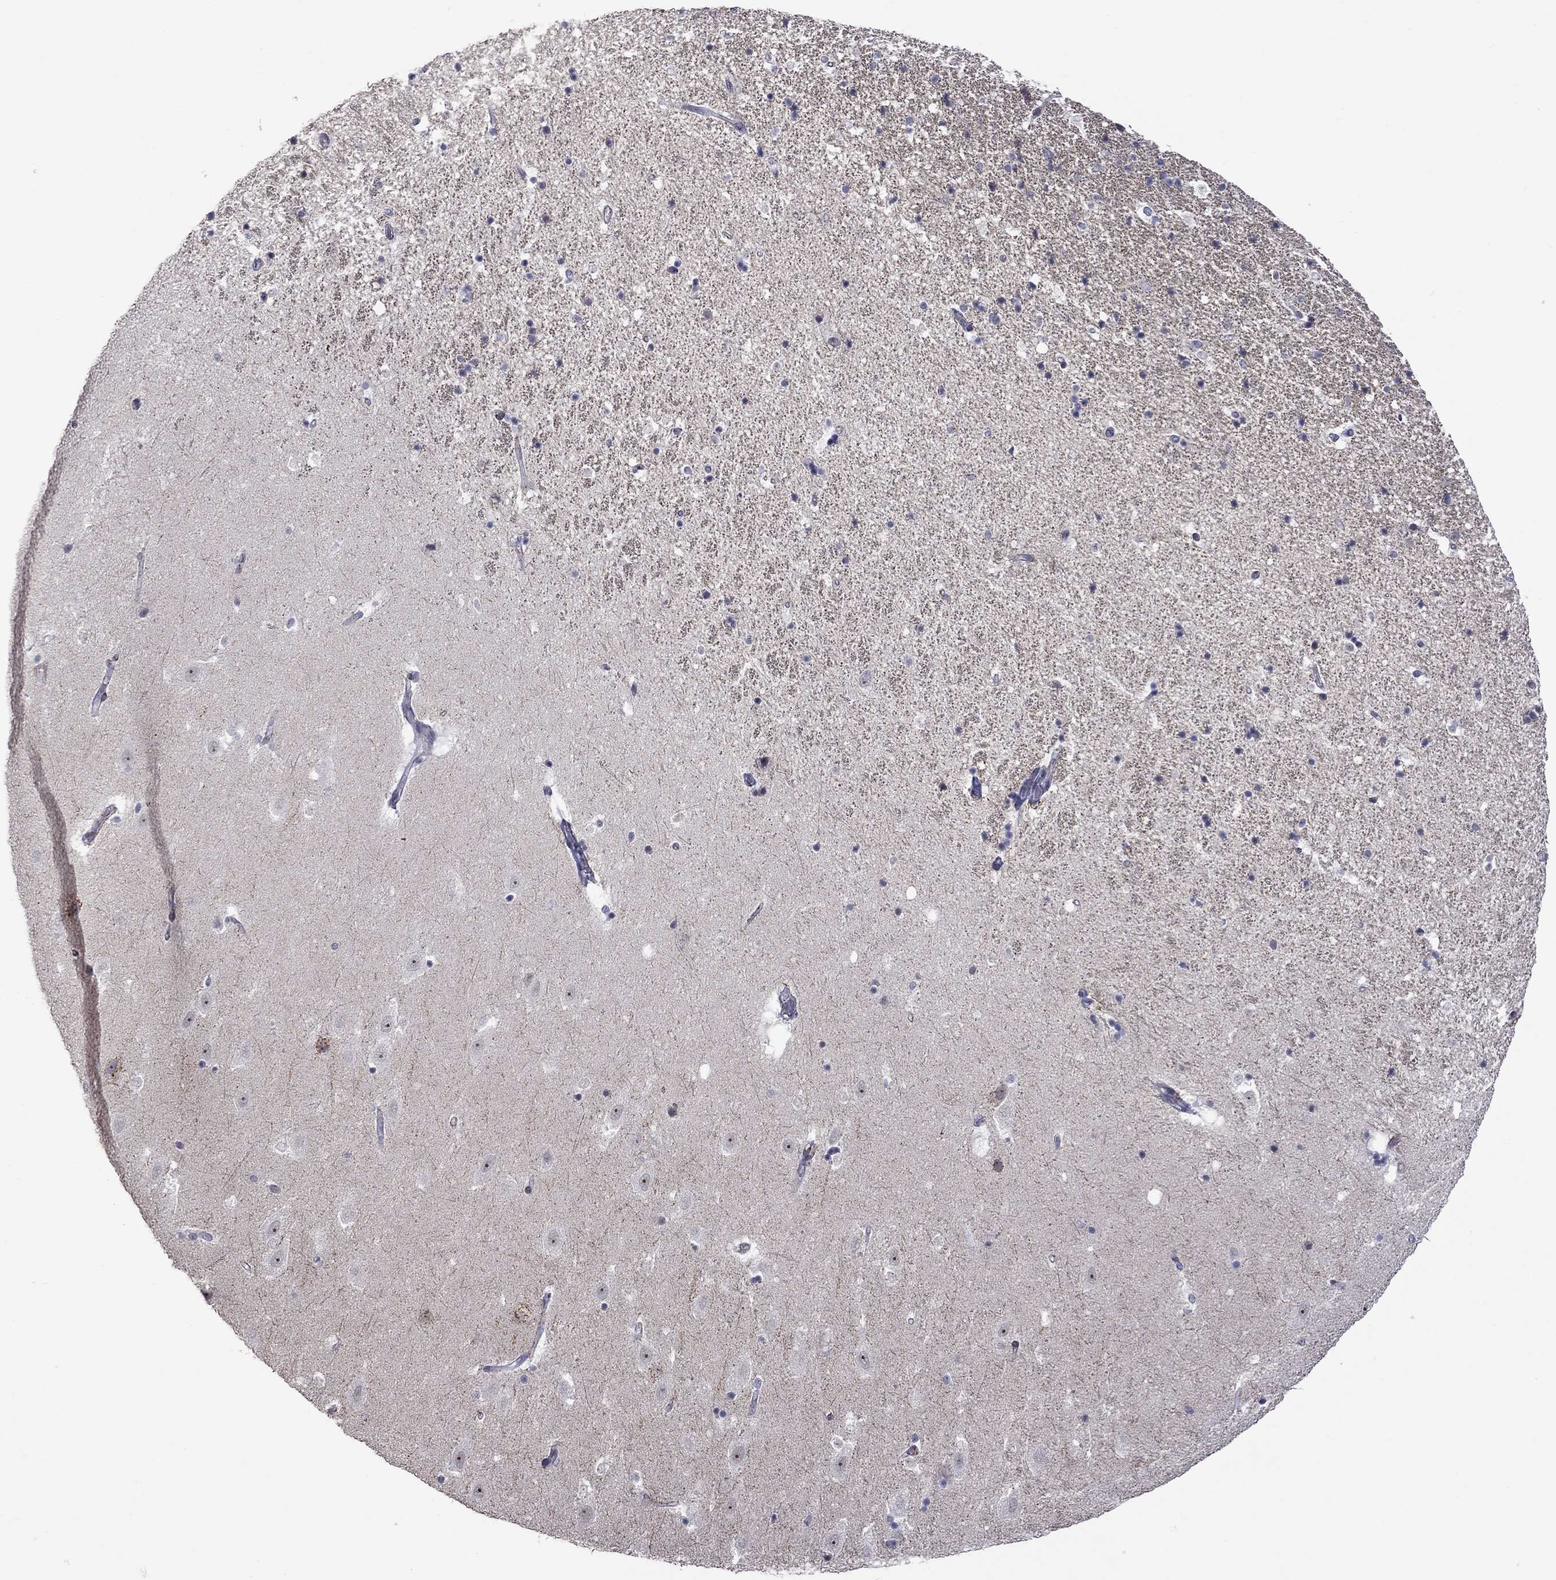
{"staining": {"intensity": "negative", "quantity": "none", "location": "none"}, "tissue": "hippocampus", "cell_type": "Glial cells", "image_type": "normal", "snomed": [{"axis": "morphology", "description": "Normal tissue, NOS"}, {"axis": "topography", "description": "Hippocampus"}], "caption": "Protein analysis of benign hippocampus shows no significant positivity in glial cells. Nuclei are stained in blue.", "gene": "GSG1L", "patient": {"sex": "male", "age": 49}}